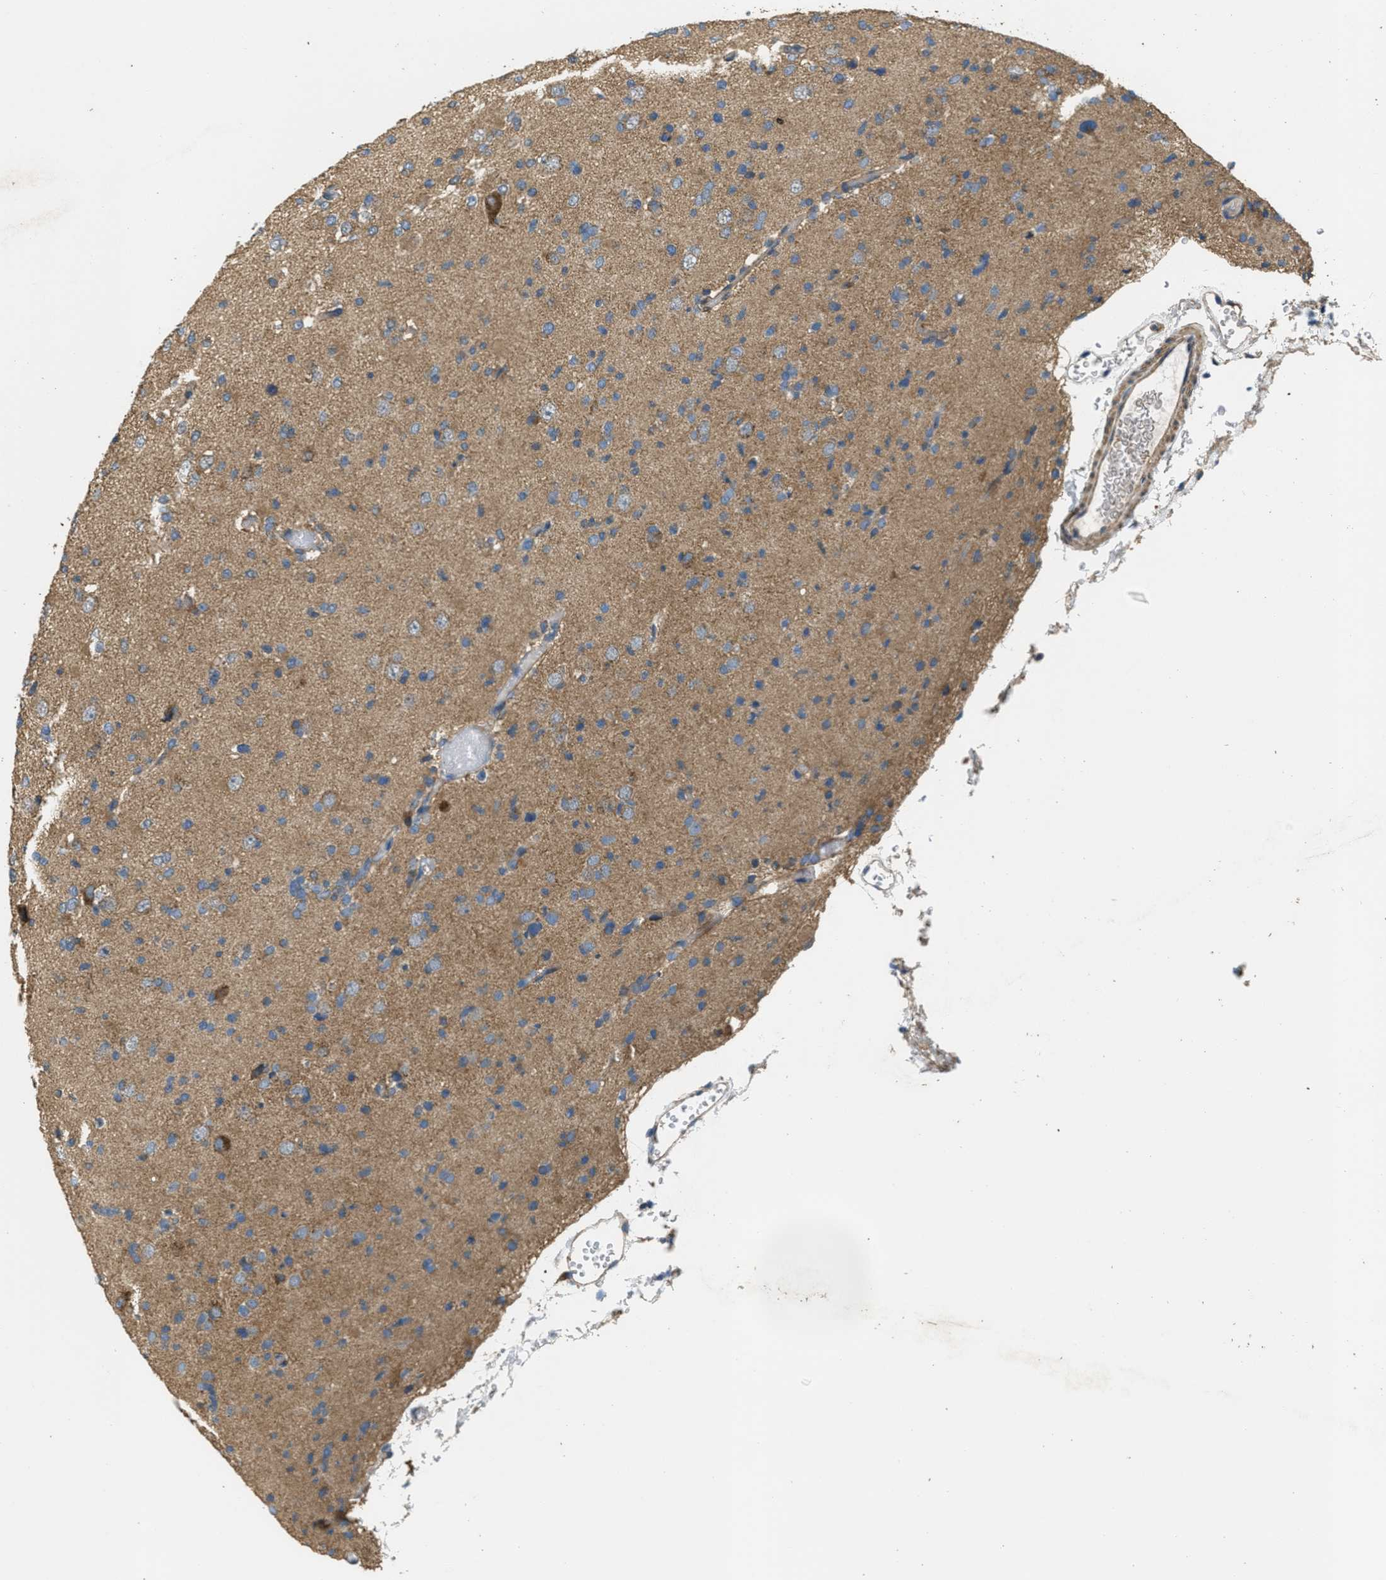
{"staining": {"intensity": "moderate", "quantity": ">75%", "location": "cytoplasmic/membranous"}, "tissue": "glioma", "cell_type": "Tumor cells", "image_type": "cancer", "snomed": [{"axis": "morphology", "description": "Glioma, malignant, Low grade"}, {"axis": "topography", "description": "Brain"}], "caption": "Immunohistochemical staining of malignant low-grade glioma exhibits medium levels of moderate cytoplasmic/membranous positivity in about >75% of tumor cells.", "gene": "THBS2", "patient": {"sex": "female", "age": 22}}